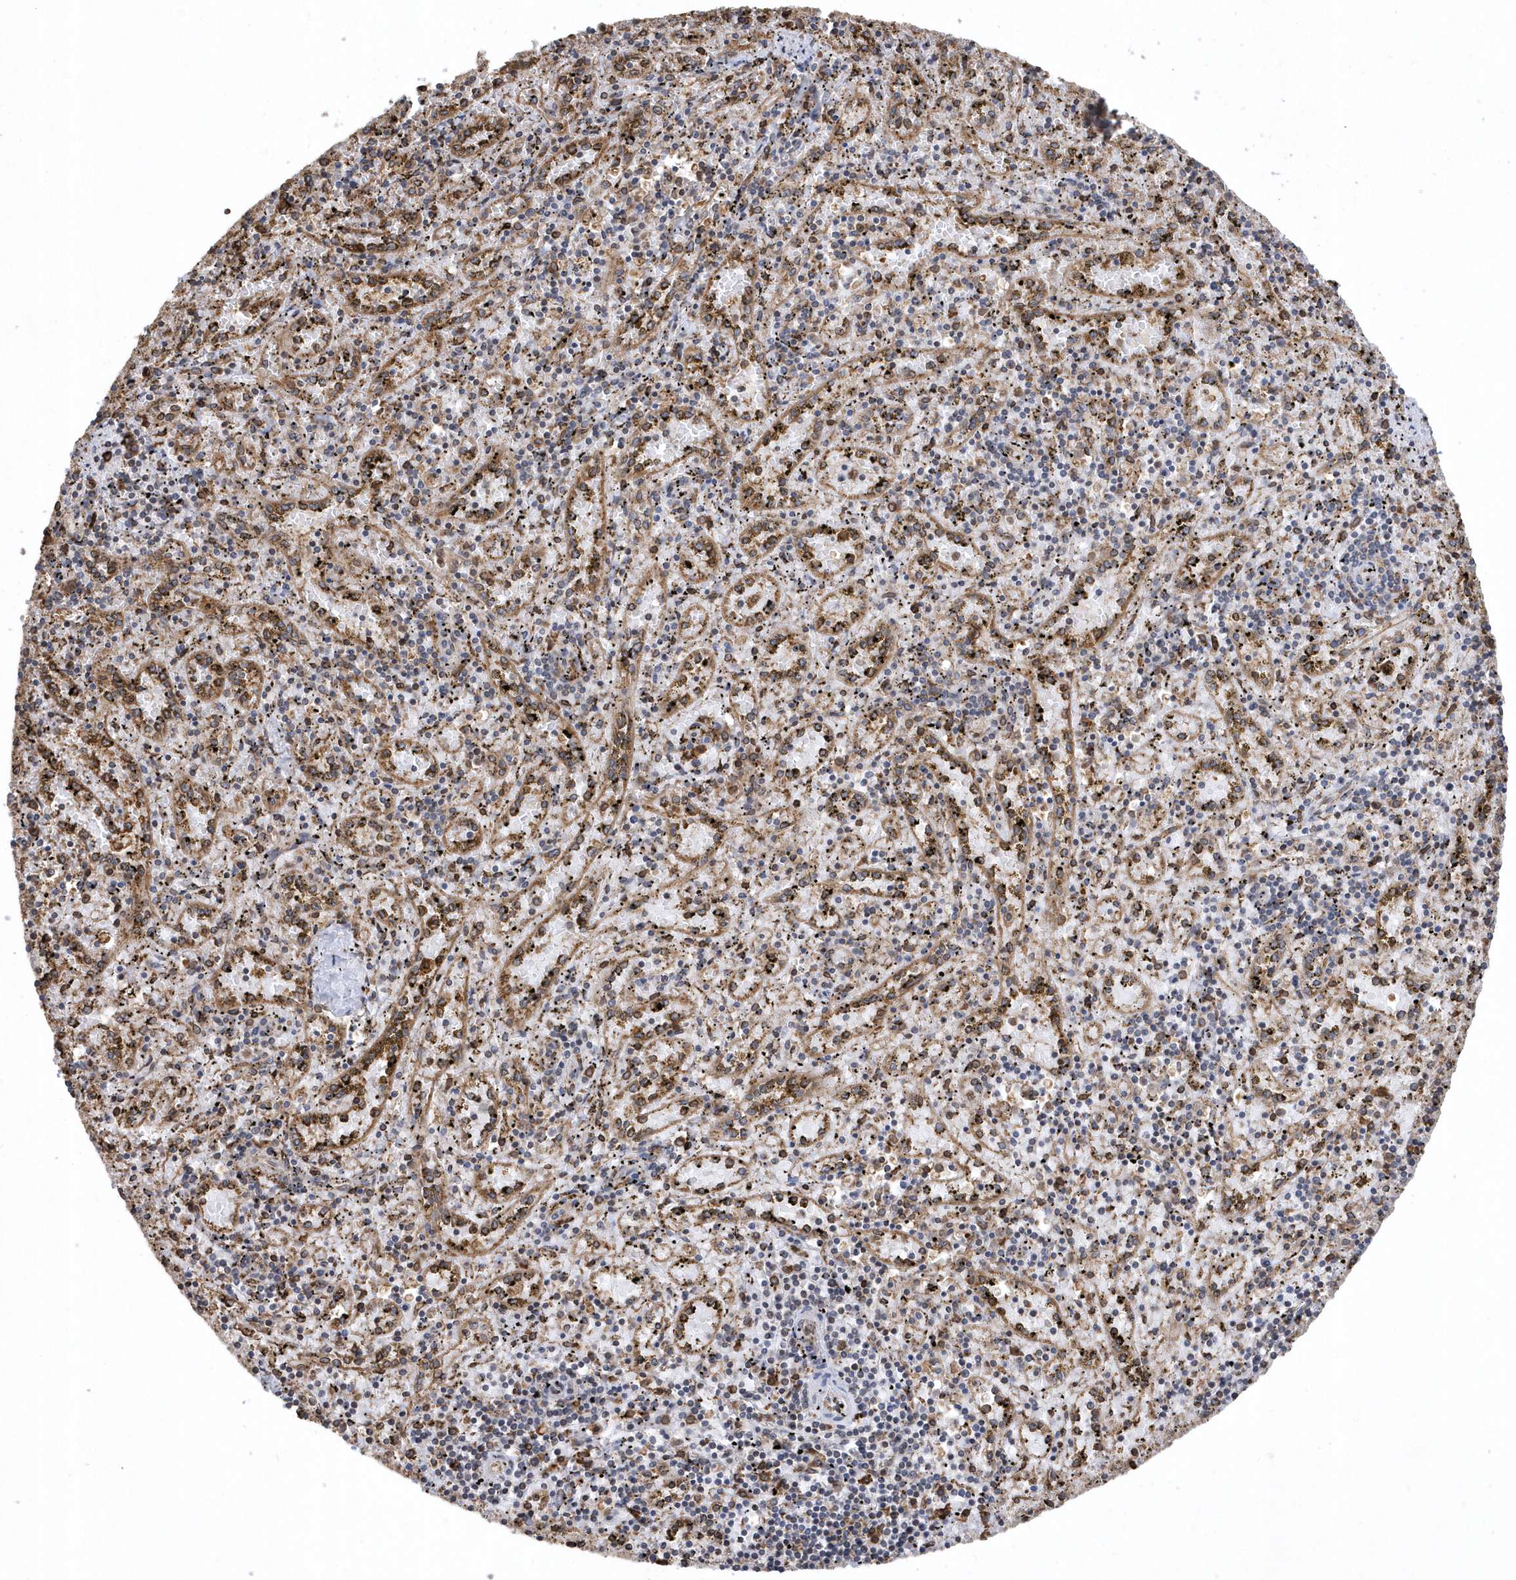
{"staining": {"intensity": "moderate", "quantity": "25%-75%", "location": "cytoplasmic/membranous"}, "tissue": "spleen", "cell_type": "Cells in red pulp", "image_type": "normal", "snomed": [{"axis": "morphology", "description": "Normal tissue, NOS"}, {"axis": "topography", "description": "Spleen"}], "caption": "Immunohistochemical staining of normal spleen reveals moderate cytoplasmic/membranous protein positivity in about 25%-75% of cells in red pulp. The staining was performed using DAB to visualize the protein expression in brown, while the nuclei were stained in blue with hematoxylin (Magnification: 20x).", "gene": "VAMP7", "patient": {"sex": "male", "age": 11}}